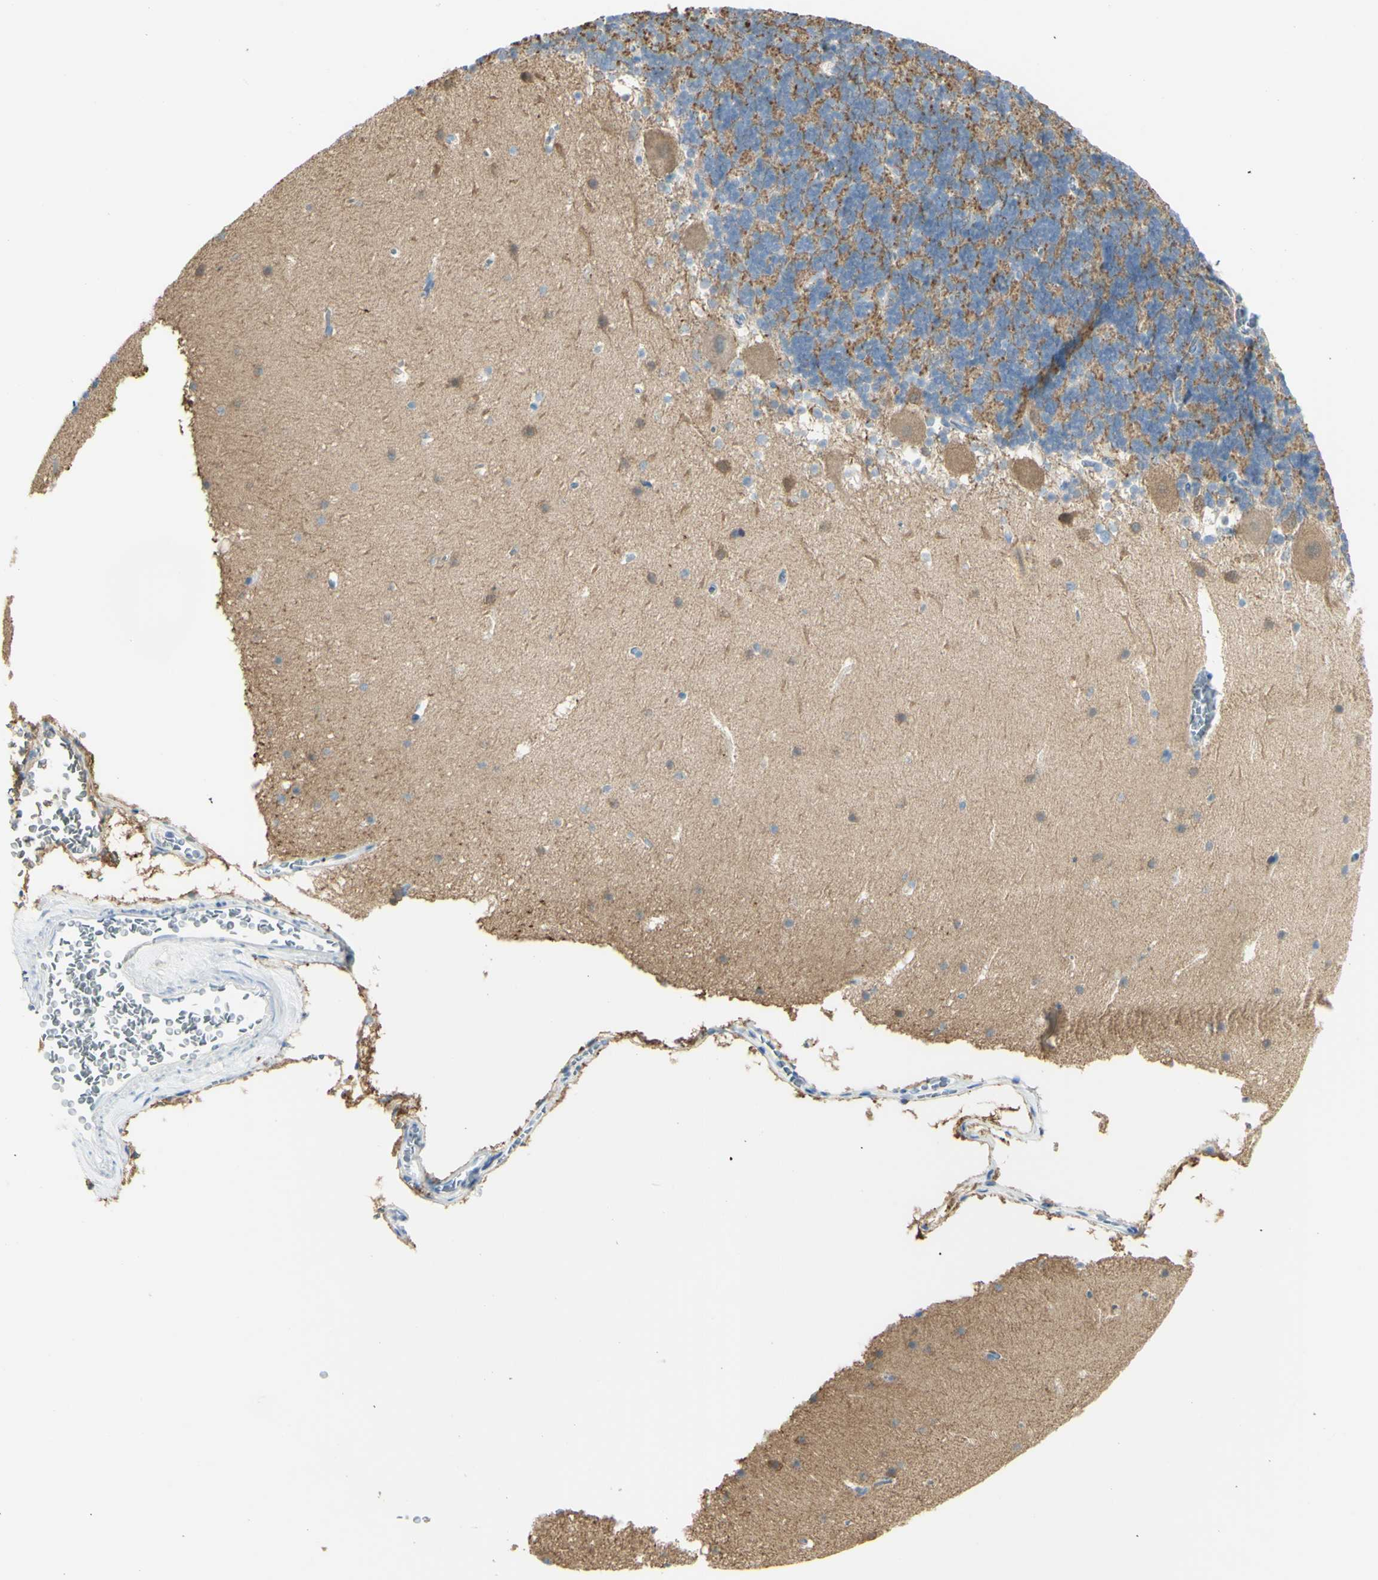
{"staining": {"intensity": "negative", "quantity": "none", "location": "none"}, "tissue": "cerebellum", "cell_type": "Cells in granular layer", "image_type": "normal", "snomed": [{"axis": "morphology", "description": "Normal tissue, NOS"}, {"axis": "topography", "description": "Cerebellum"}], "caption": "IHC histopathology image of unremarkable cerebellum stained for a protein (brown), which shows no positivity in cells in granular layer.", "gene": "TSPAN1", "patient": {"sex": "male", "age": 45}}